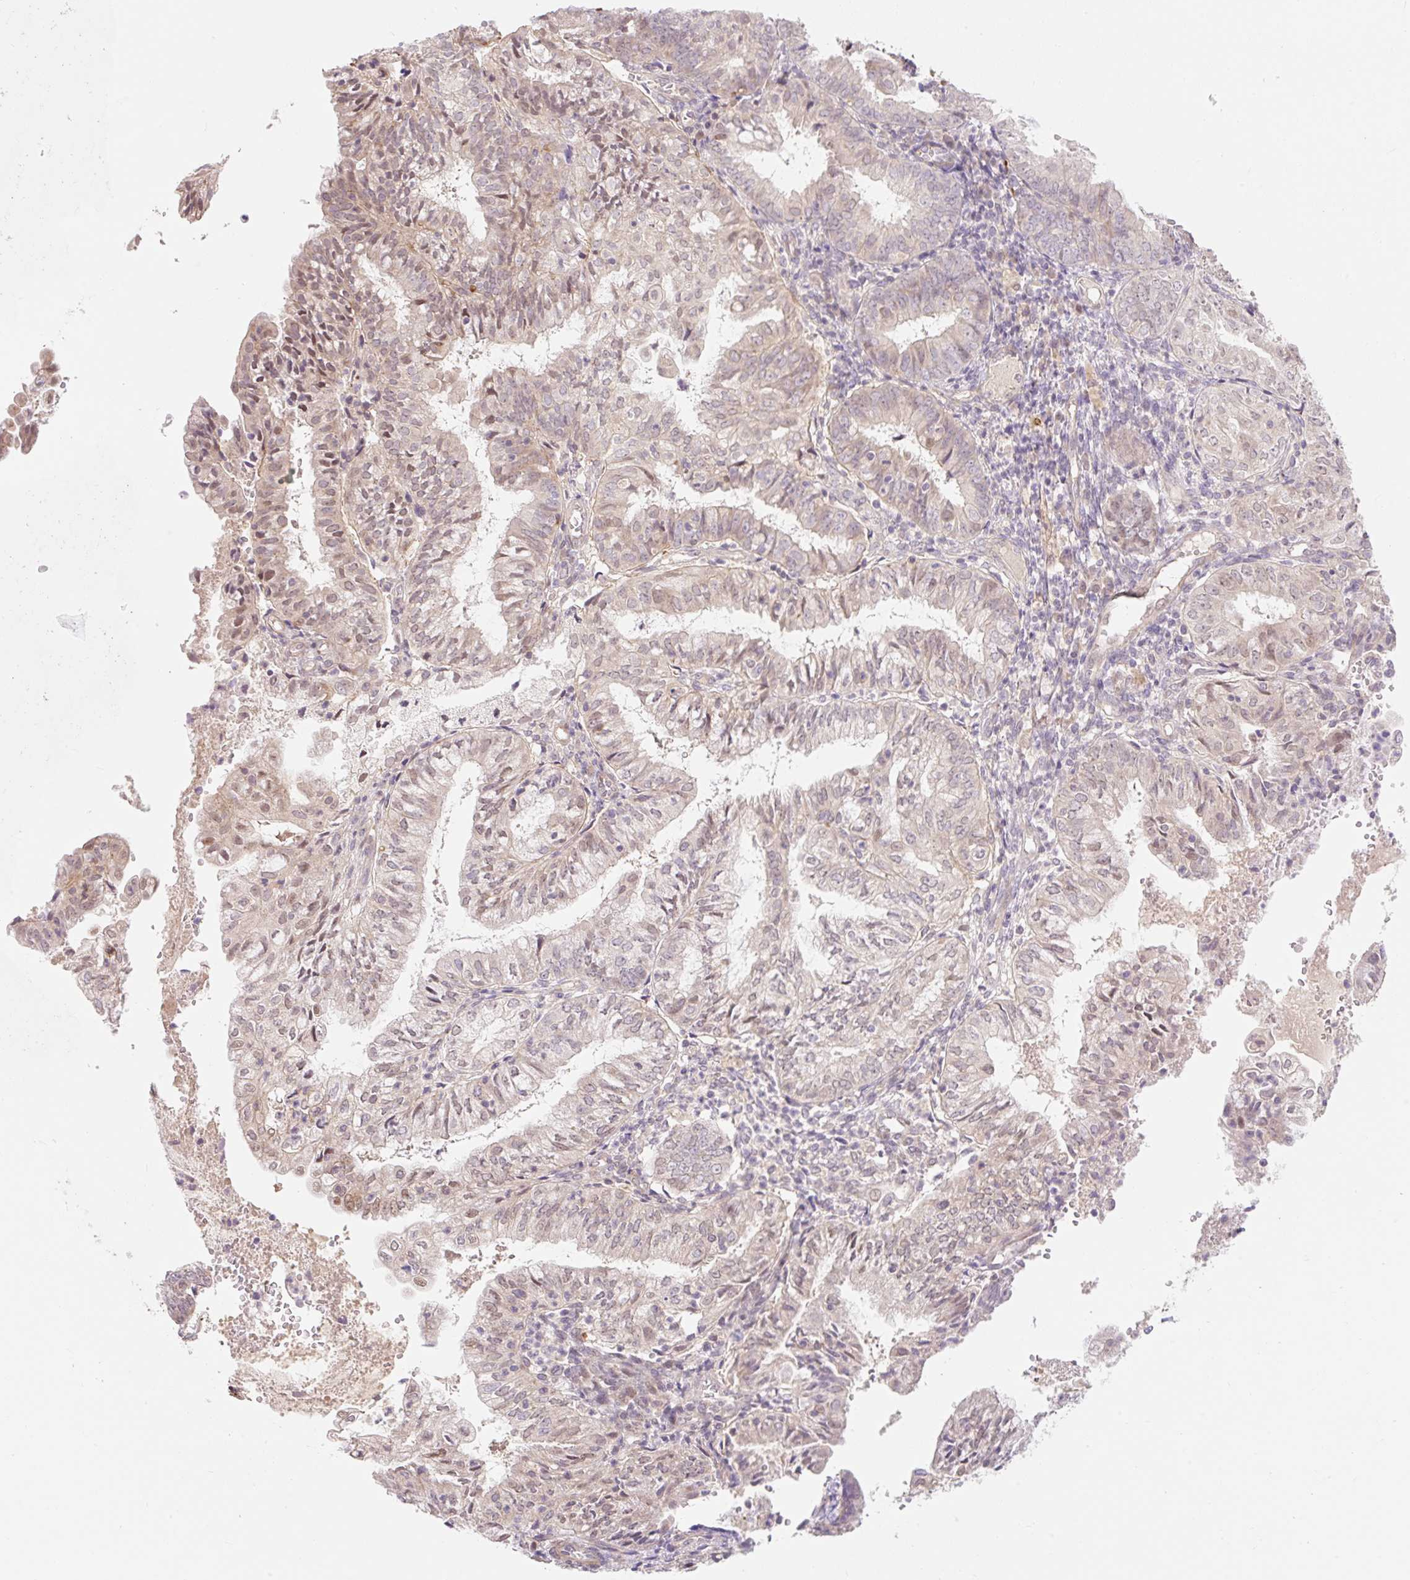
{"staining": {"intensity": "weak", "quantity": "<25%", "location": "cytoplasmic/membranous,nuclear"}, "tissue": "endometrial cancer", "cell_type": "Tumor cells", "image_type": "cancer", "snomed": [{"axis": "morphology", "description": "Adenocarcinoma, NOS"}, {"axis": "topography", "description": "Endometrium"}], "caption": "High magnification brightfield microscopy of endometrial adenocarcinoma stained with DAB (3,3'-diaminobenzidine) (brown) and counterstained with hematoxylin (blue): tumor cells show no significant positivity. (Stains: DAB (3,3'-diaminobenzidine) immunohistochemistry (IHC) with hematoxylin counter stain, Microscopy: brightfield microscopy at high magnification).", "gene": "EMC10", "patient": {"sex": "female", "age": 55}}